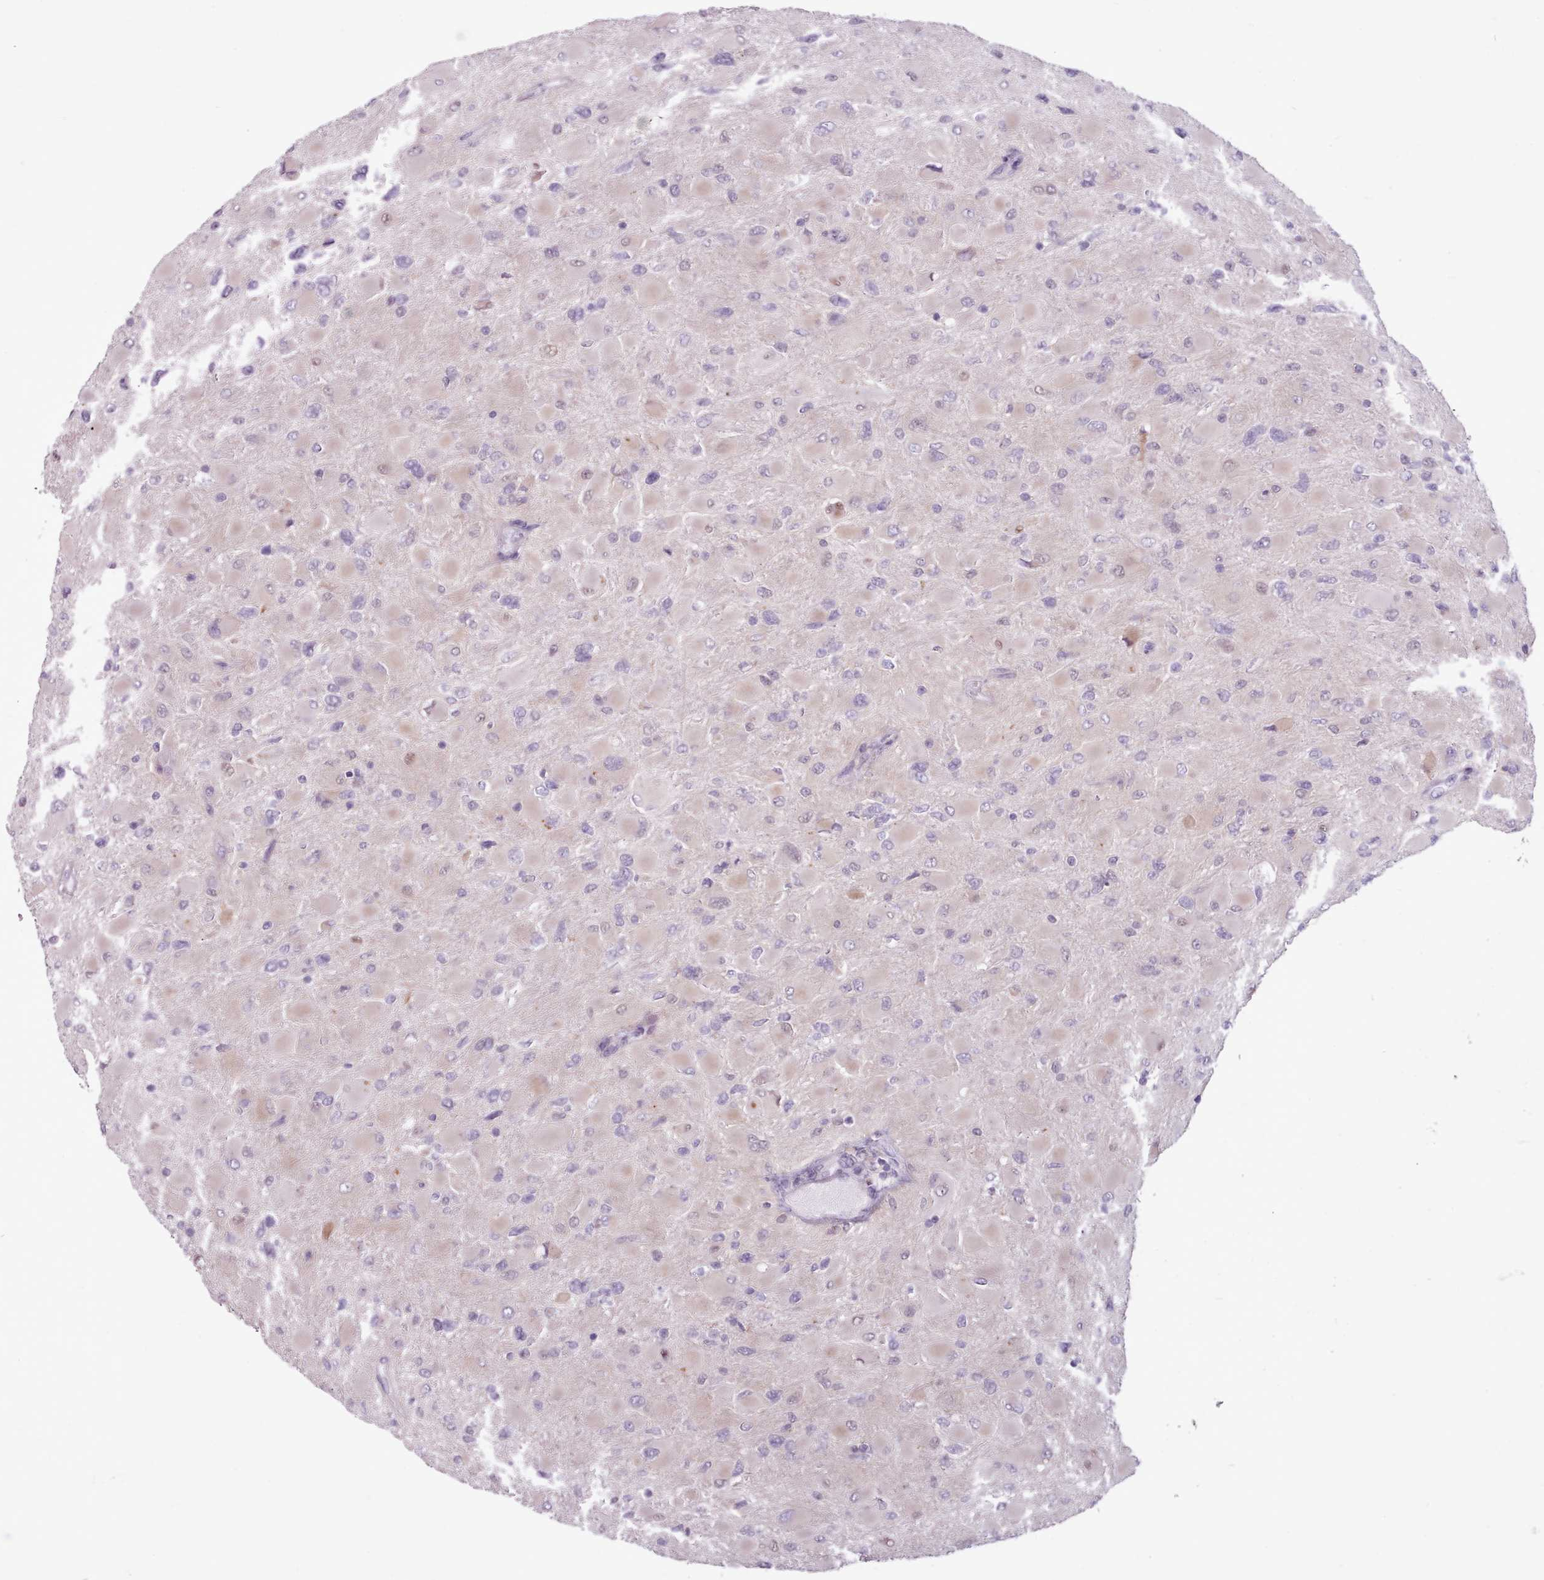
{"staining": {"intensity": "negative", "quantity": "none", "location": "none"}, "tissue": "glioma", "cell_type": "Tumor cells", "image_type": "cancer", "snomed": [{"axis": "morphology", "description": "Glioma, malignant, High grade"}, {"axis": "topography", "description": "Cerebral cortex"}], "caption": "Micrograph shows no protein expression in tumor cells of high-grade glioma (malignant) tissue.", "gene": "SLURP1", "patient": {"sex": "female", "age": 36}}